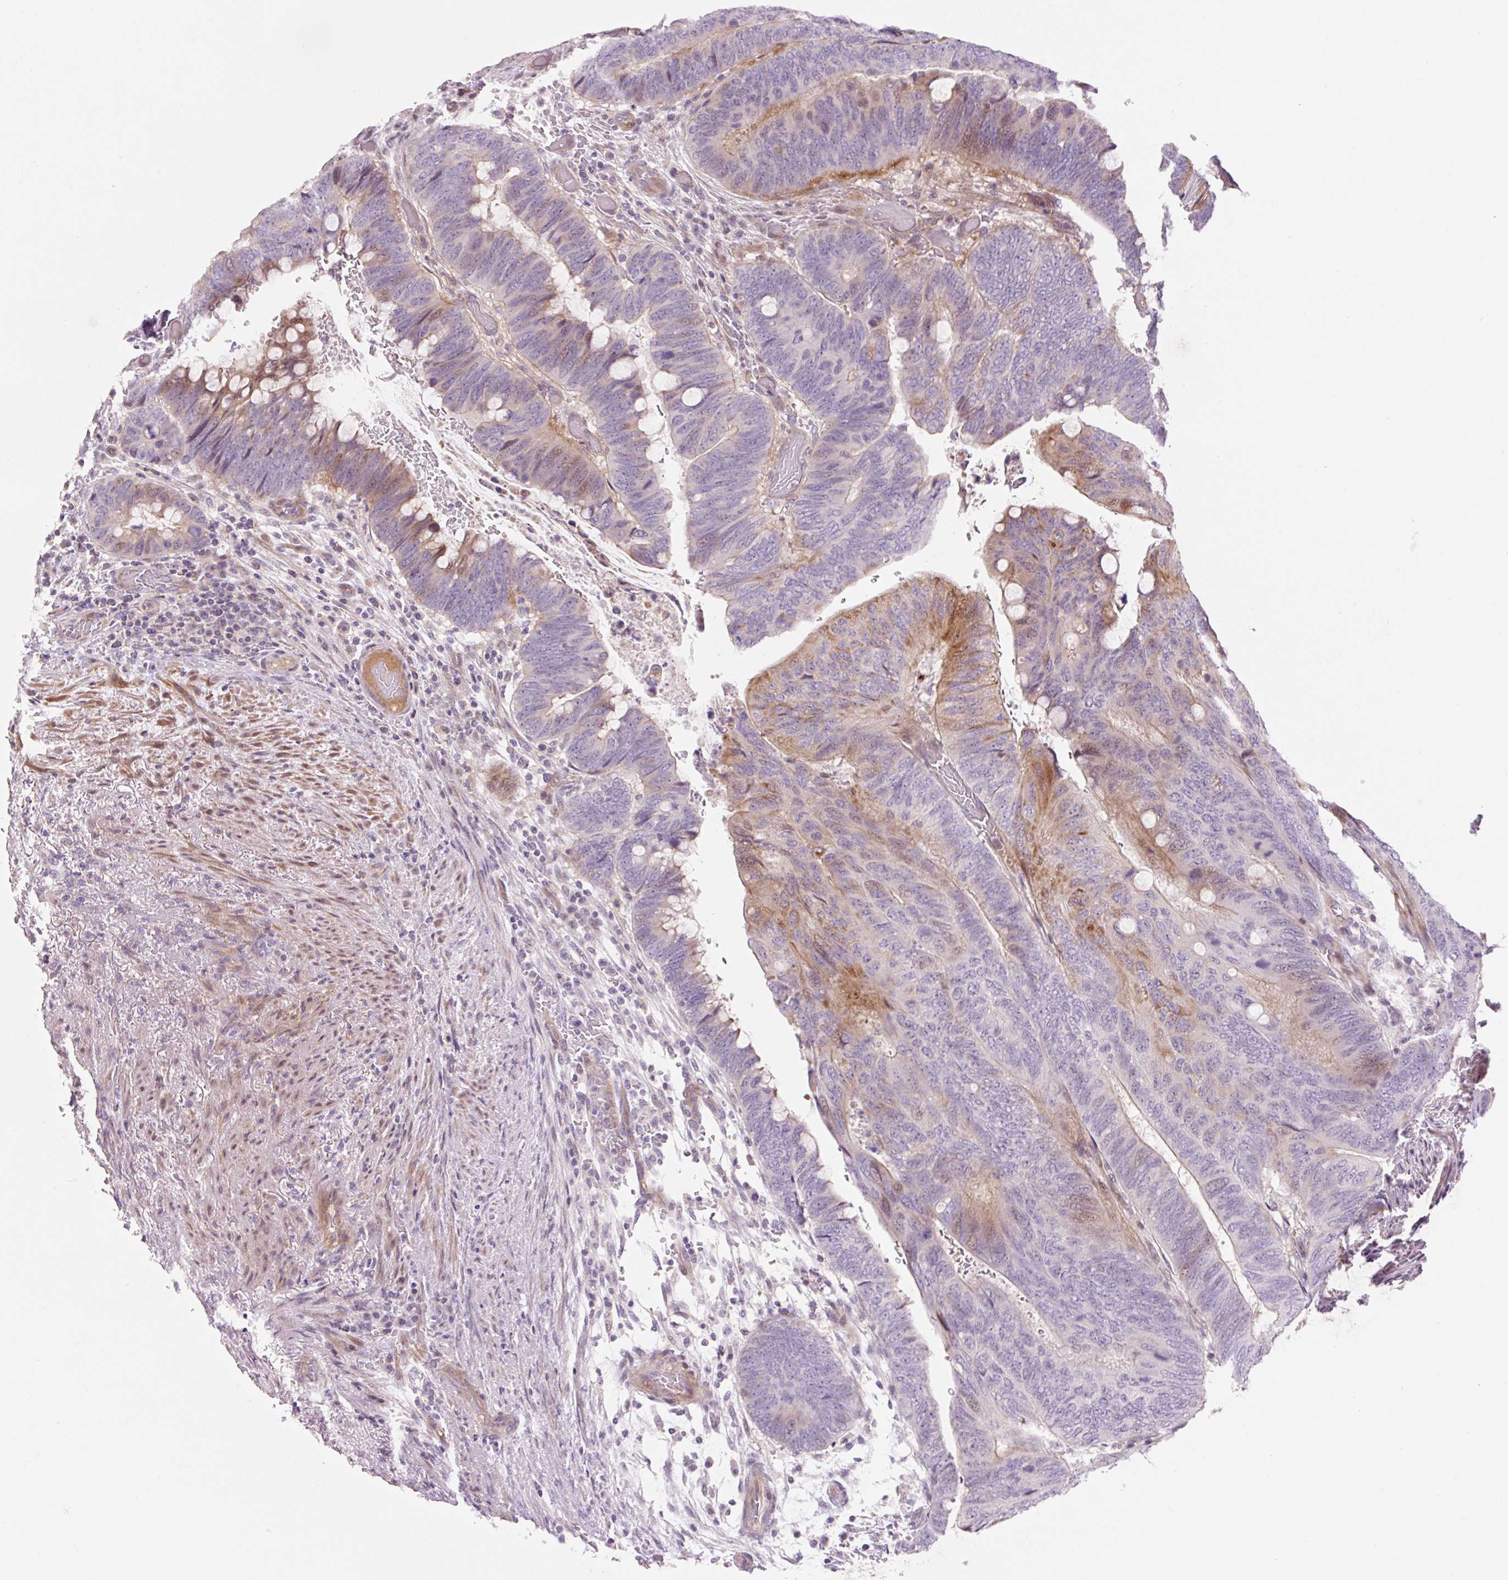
{"staining": {"intensity": "moderate", "quantity": "<25%", "location": "cytoplasmic/membranous"}, "tissue": "colorectal cancer", "cell_type": "Tumor cells", "image_type": "cancer", "snomed": [{"axis": "morphology", "description": "Normal tissue, NOS"}, {"axis": "morphology", "description": "Adenocarcinoma, NOS"}, {"axis": "topography", "description": "Rectum"}, {"axis": "topography", "description": "Peripheral nerve tissue"}], "caption": "Approximately <25% of tumor cells in adenocarcinoma (colorectal) exhibit moderate cytoplasmic/membranous protein staining as visualized by brown immunohistochemical staining.", "gene": "ZNF552", "patient": {"sex": "male", "age": 92}}